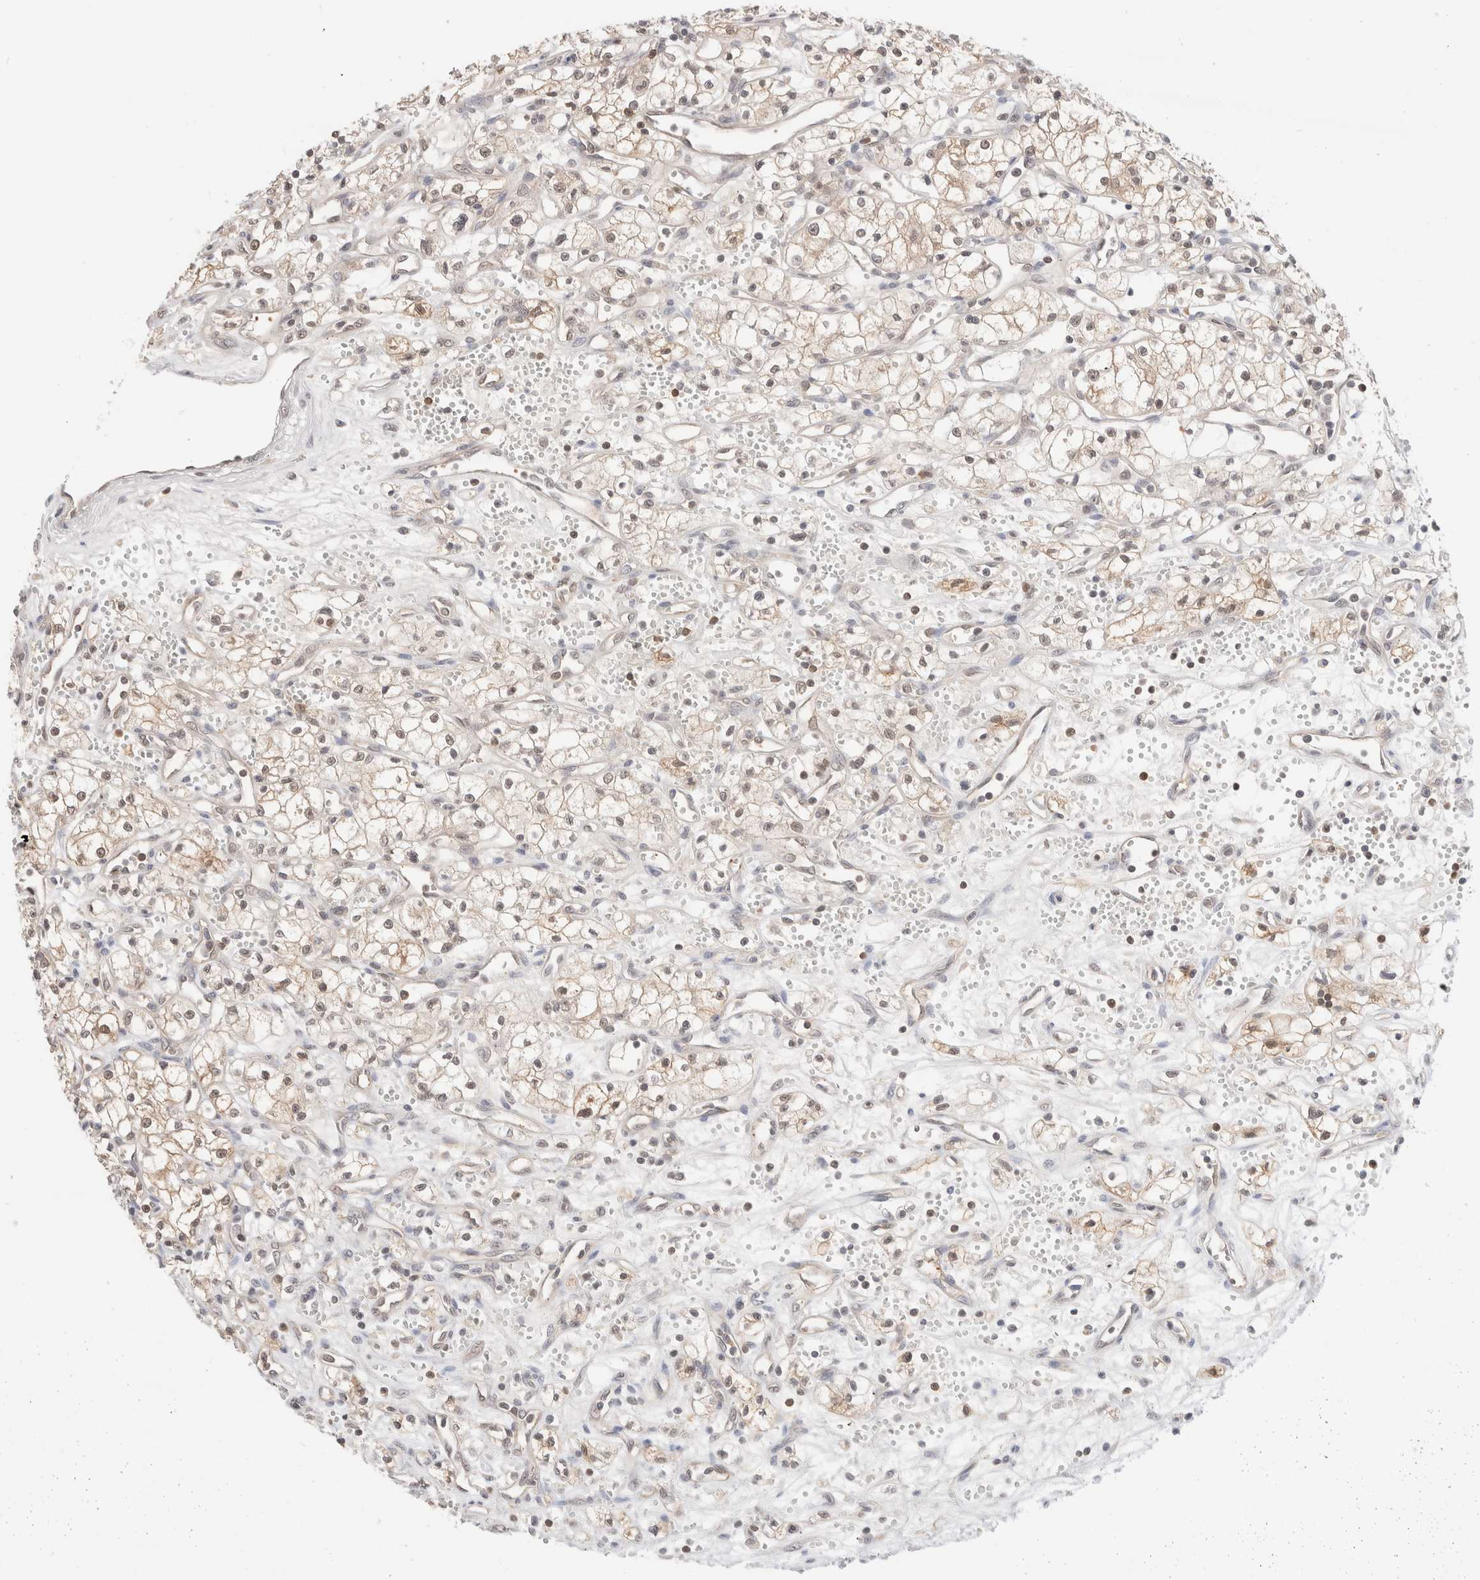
{"staining": {"intensity": "weak", "quantity": "25%-75%", "location": "cytoplasmic/membranous,nuclear"}, "tissue": "renal cancer", "cell_type": "Tumor cells", "image_type": "cancer", "snomed": [{"axis": "morphology", "description": "Adenocarcinoma, NOS"}, {"axis": "topography", "description": "Kidney"}], "caption": "Tumor cells reveal low levels of weak cytoplasmic/membranous and nuclear staining in approximately 25%-75% of cells in human renal cancer.", "gene": "C17orf97", "patient": {"sex": "male", "age": 59}}